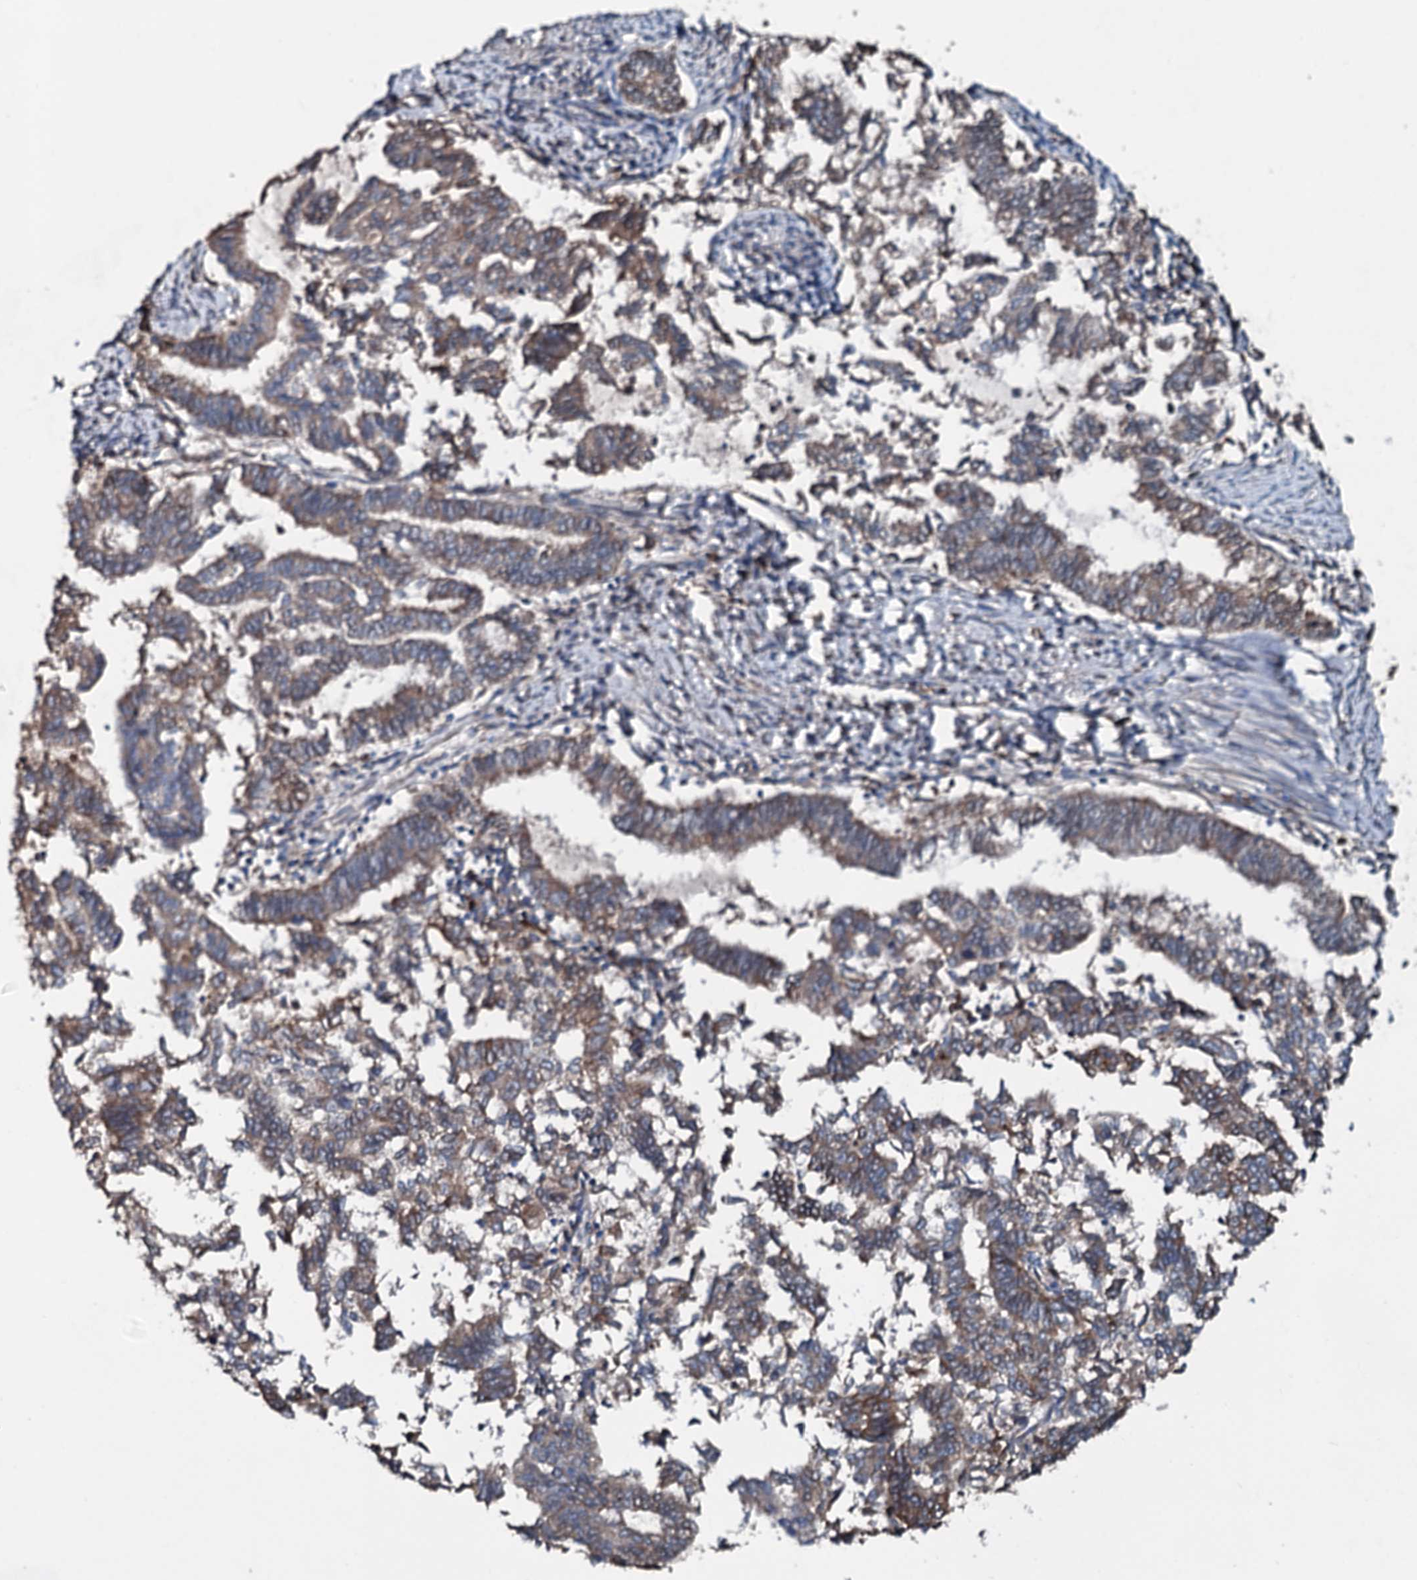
{"staining": {"intensity": "moderate", "quantity": ">75%", "location": "cytoplasmic/membranous"}, "tissue": "endometrial cancer", "cell_type": "Tumor cells", "image_type": "cancer", "snomed": [{"axis": "morphology", "description": "Adenocarcinoma, NOS"}, {"axis": "topography", "description": "Endometrium"}], "caption": "Adenocarcinoma (endometrial) stained for a protein (brown) shows moderate cytoplasmic/membranous positive positivity in approximately >75% of tumor cells.", "gene": "ACSS3", "patient": {"sex": "female", "age": 79}}